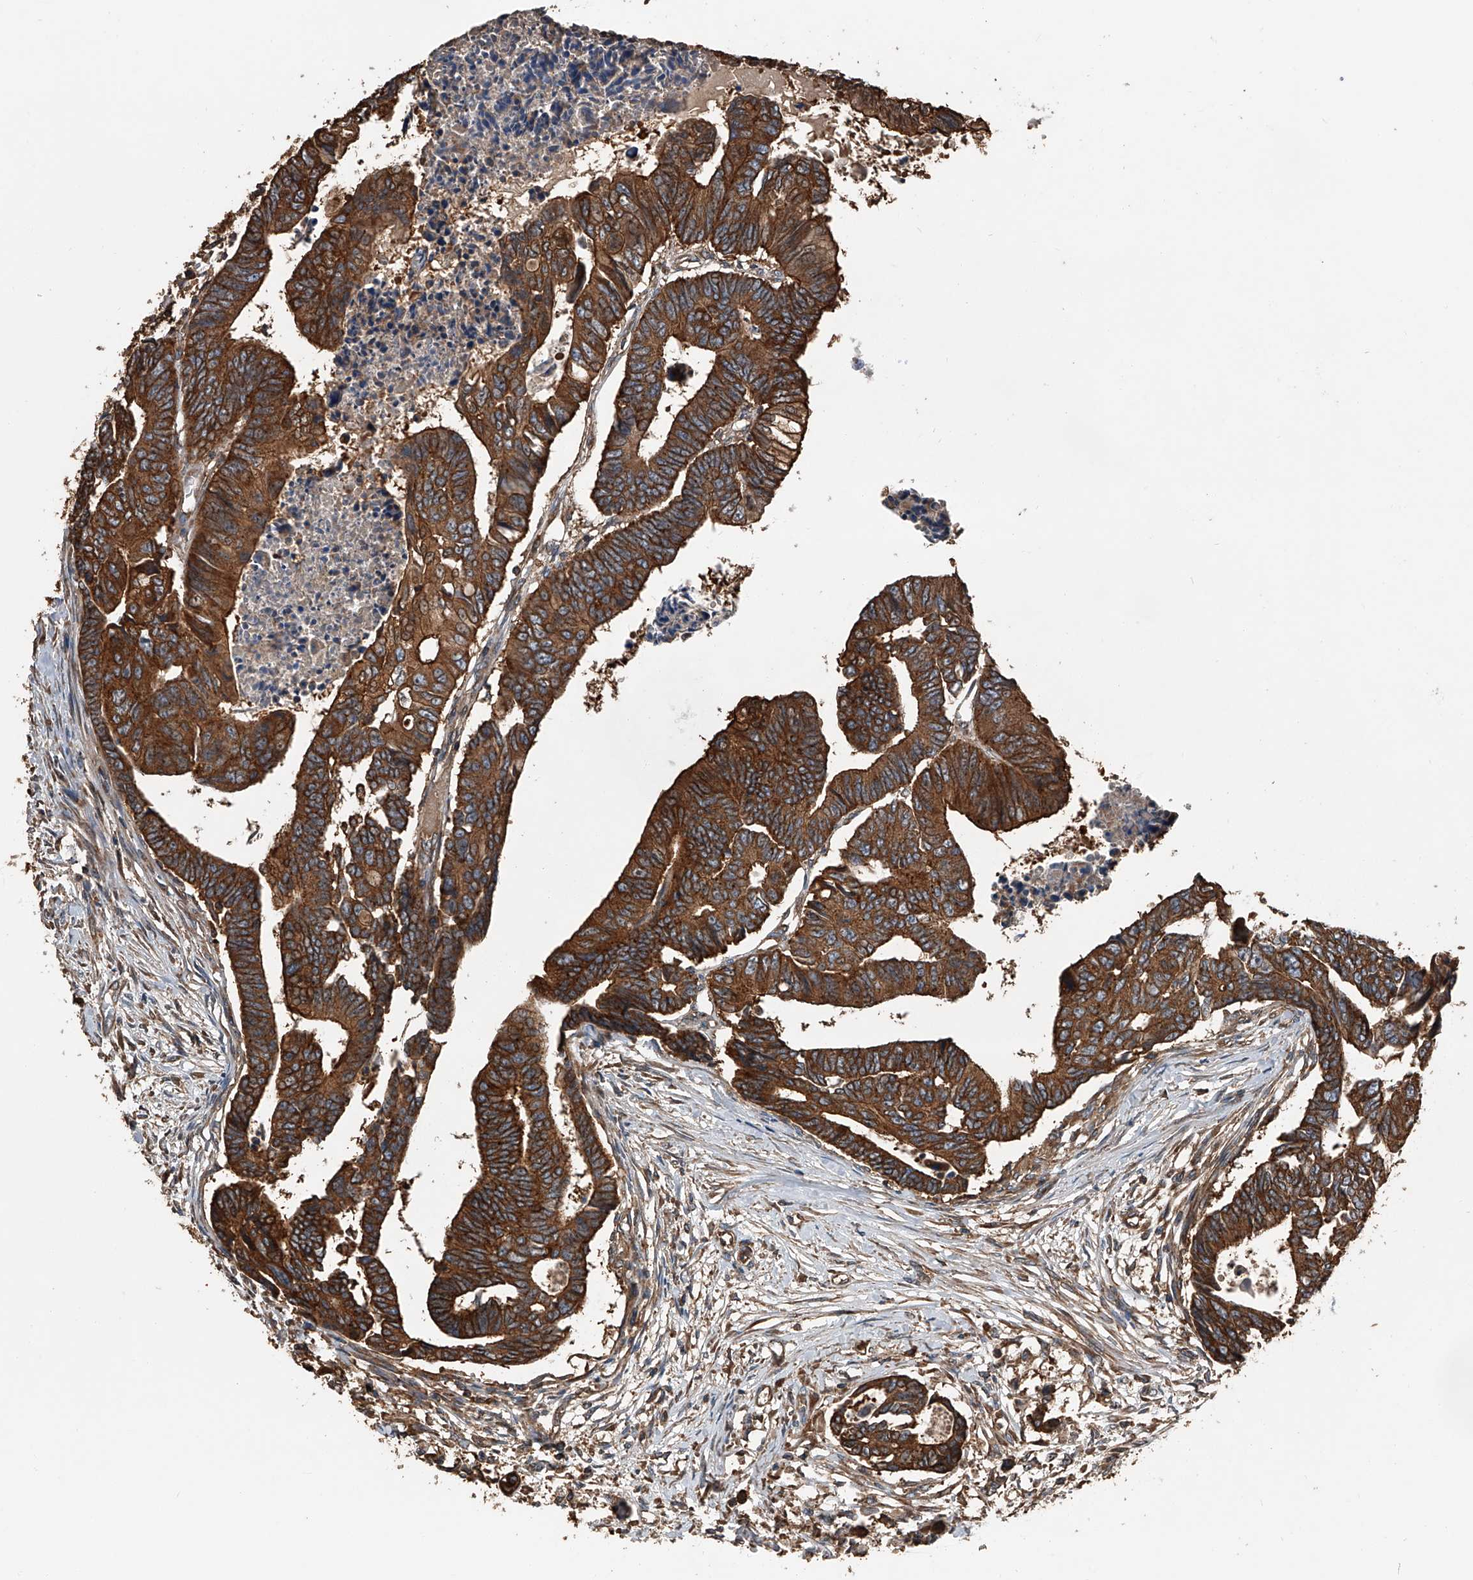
{"staining": {"intensity": "strong", "quantity": ">75%", "location": "cytoplasmic/membranous"}, "tissue": "colorectal cancer", "cell_type": "Tumor cells", "image_type": "cancer", "snomed": [{"axis": "morphology", "description": "Adenocarcinoma, NOS"}, {"axis": "topography", "description": "Rectum"}], "caption": "Tumor cells display high levels of strong cytoplasmic/membranous expression in about >75% of cells in colorectal cancer.", "gene": "KCNJ2", "patient": {"sex": "female", "age": 65}}